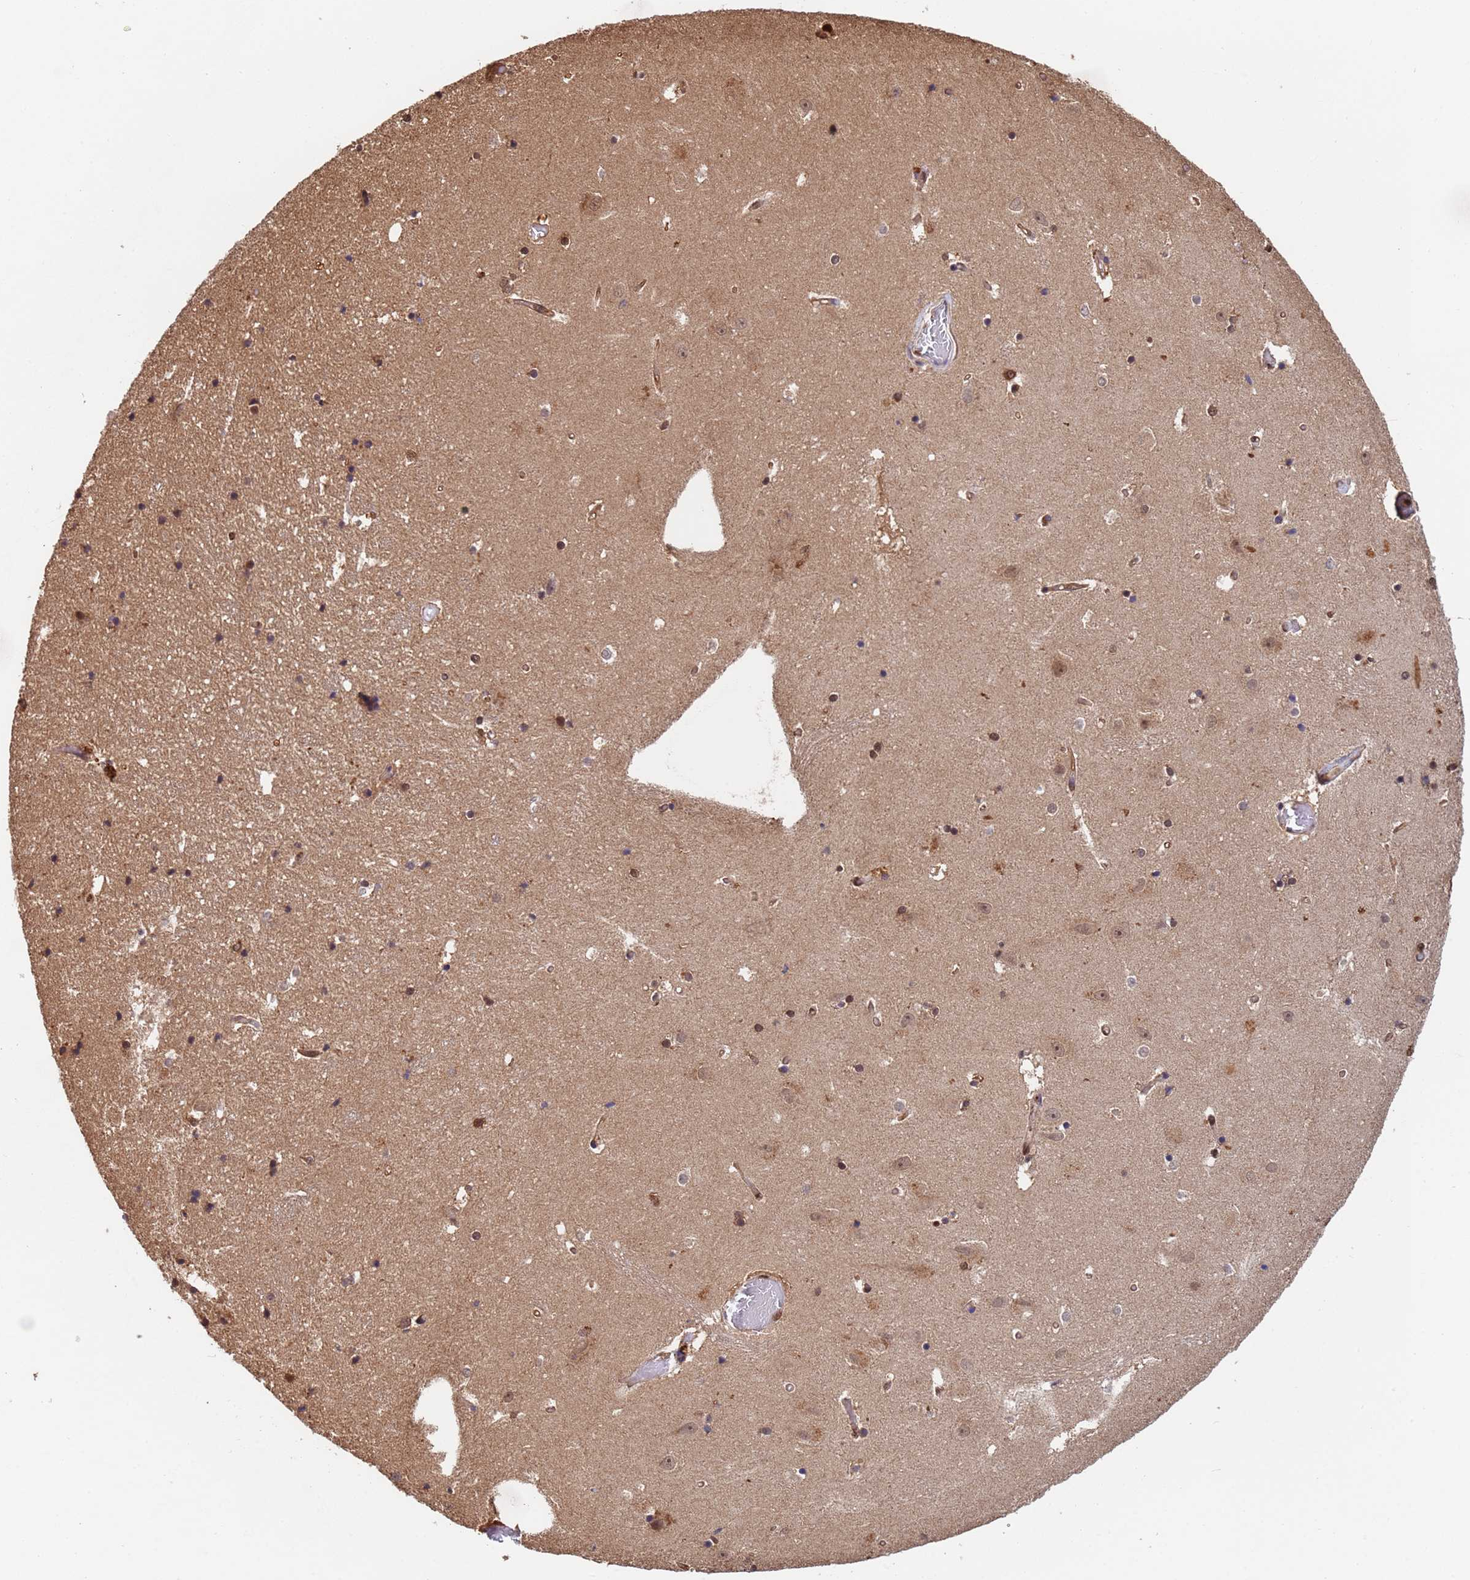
{"staining": {"intensity": "moderate", "quantity": "<25%", "location": "cytoplasmic/membranous,nuclear"}, "tissue": "hippocampus", "cell_type": "Glial cells", "image_type": "normal", "snomed": [{"axis": "morphology", "description": "Normal tissue, NOS"}, {"axis": "topography", "description": "Hippocampus"}], "caption": "High-magnification brightfield microscopy of normal hippocampus stained with DAB (3,3'-diaminobenzidine) (brown) and counterstained with hematoxylin (blue). glial cells exhibit moderate cytoplasmic/membranous,nuclear positivity is seen in about<25% of cells. (DAB = brown stain, brightfield microscopy at high magnification).", "gene": "SUMO2", "patient": {"sex": "female", "age": 52}}